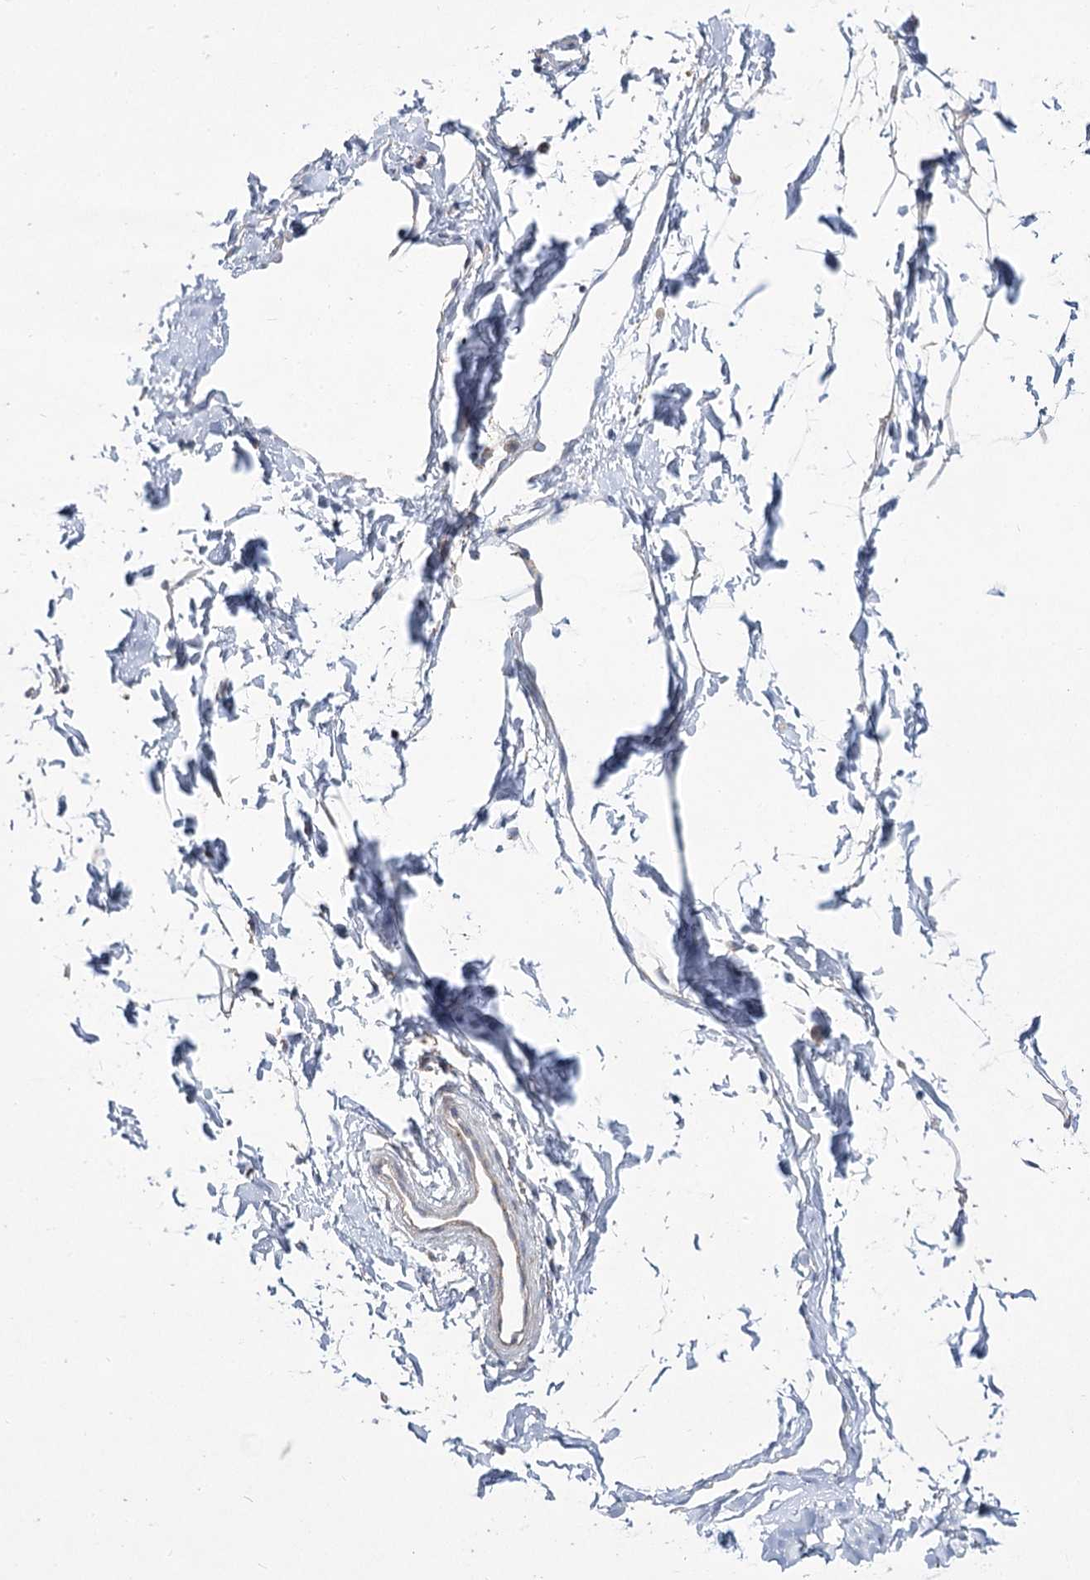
{"staining": {"intensity": "weak", "quantity": ">75%", "location": "cytoplasmic/membranous"}, "tissue": "adipose tissue", "cell_type": "Adipocytes", "image_type": "normal", "snomed": [{"axis": "morphology", "description": "Normal tissue, NOS"}, {"axis": "topography", "description": "Breast"}], "caption": "Immunohistochemistry of normal human adipose tissue reveals low levels of weak cytoplasmic/membranous positivity in approximately >75% of adipocytes. The staining is performed using DAB brown chromogen to label protein expression. The nuclei are counter-stained blue using hematoxylin.", "gene": "CEP164", "patient": {"sex": "female", "age": 23}}